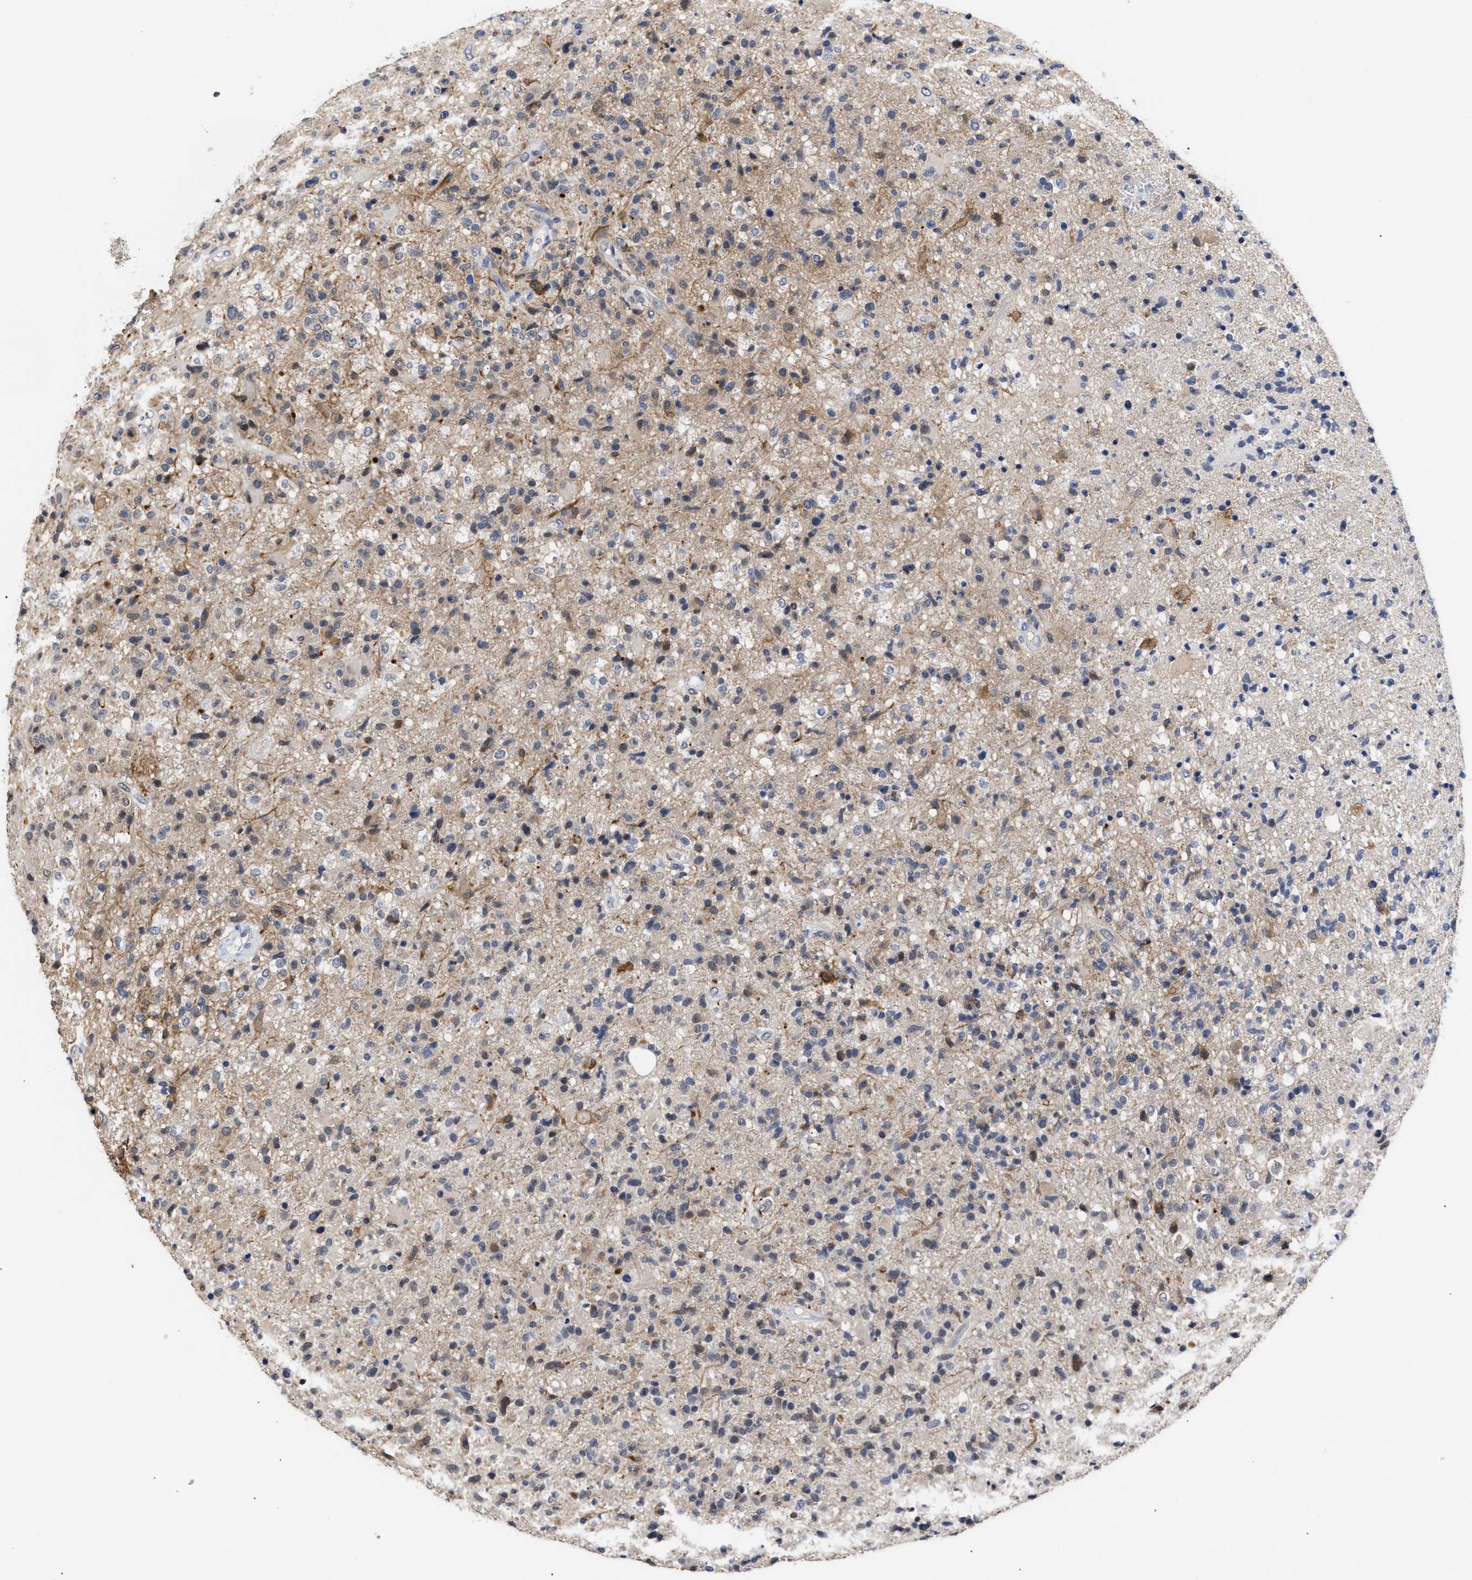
{"staining": {"intensity": "weak", "quantity": "<25%", "location": "cytoplasmic/membranous"}, "tissue": "glioma", "cell_type": "Tumor cells", "image_type": "cancer", "snomed": [{"axis": "morphology", "description": "Glioma, malignant, High grade"}, {"axis": "topography", "description": "Brain"}], "caption": "Immunohistochemistry of malignant high-grade glioma reveals no staining in tumor cells.", "gene": "AHNAK2", "patient": {"sex": "male", "age": 72}}